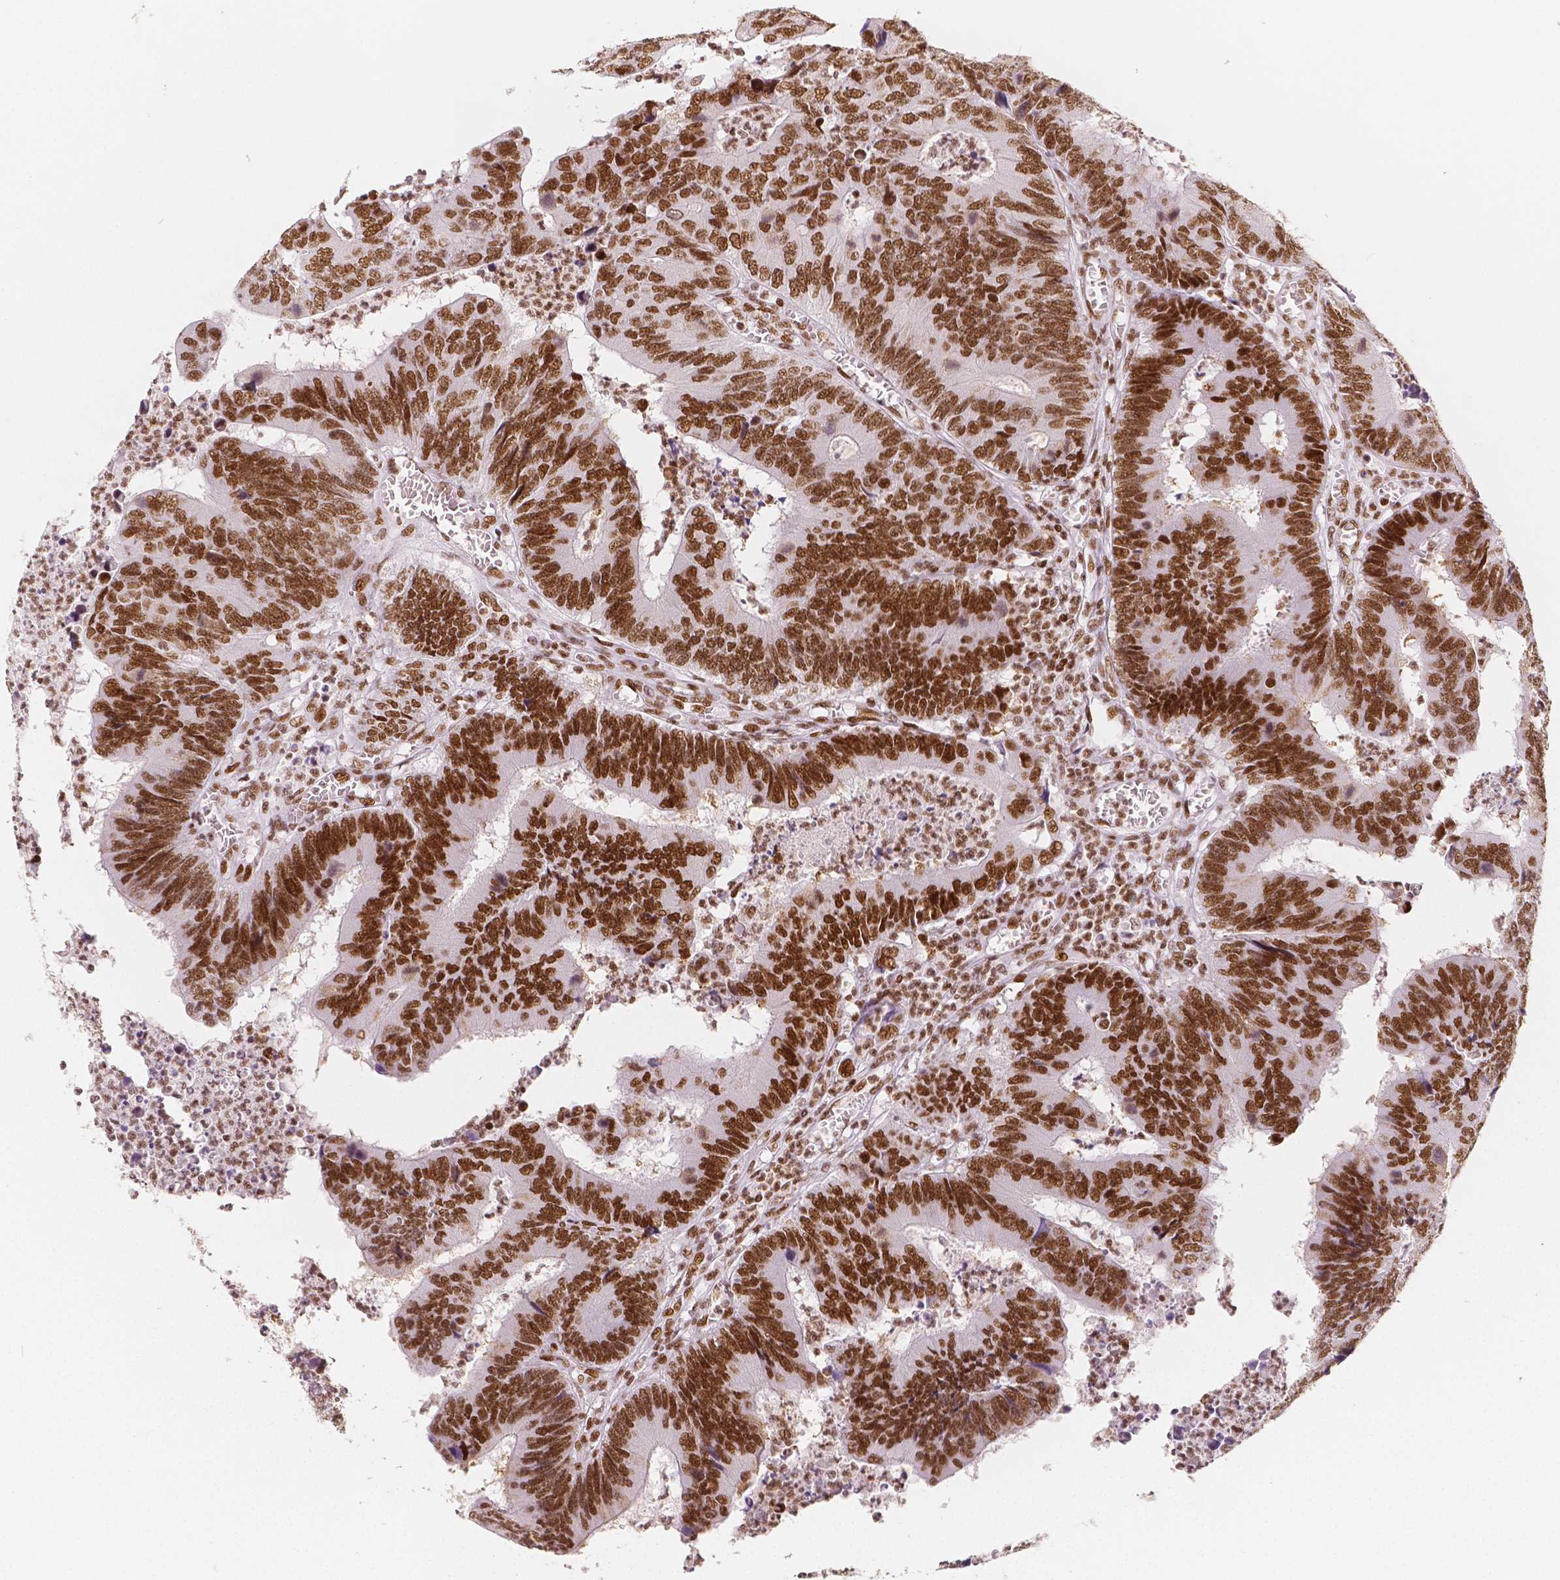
{"staining": {"intensity": "strong", "quantity": ">75%", "location": "nuclear"}, "tissue": "colorectal cancer", "cell_type": "Tumor cells", "image_type": "cancer", "snomed": [{"axis": "morphology", "description": "Adenocarcinoma, NOS"}, {"axis": "topography", "description": "Colon"}], "caption": "Strong nuclear protein expression is appreciated in approximately >75% of tumor cells in colorectal adenocarcinoma.", "gene": "HDAC1", "patient": {"sex": "female", "age": 67}}